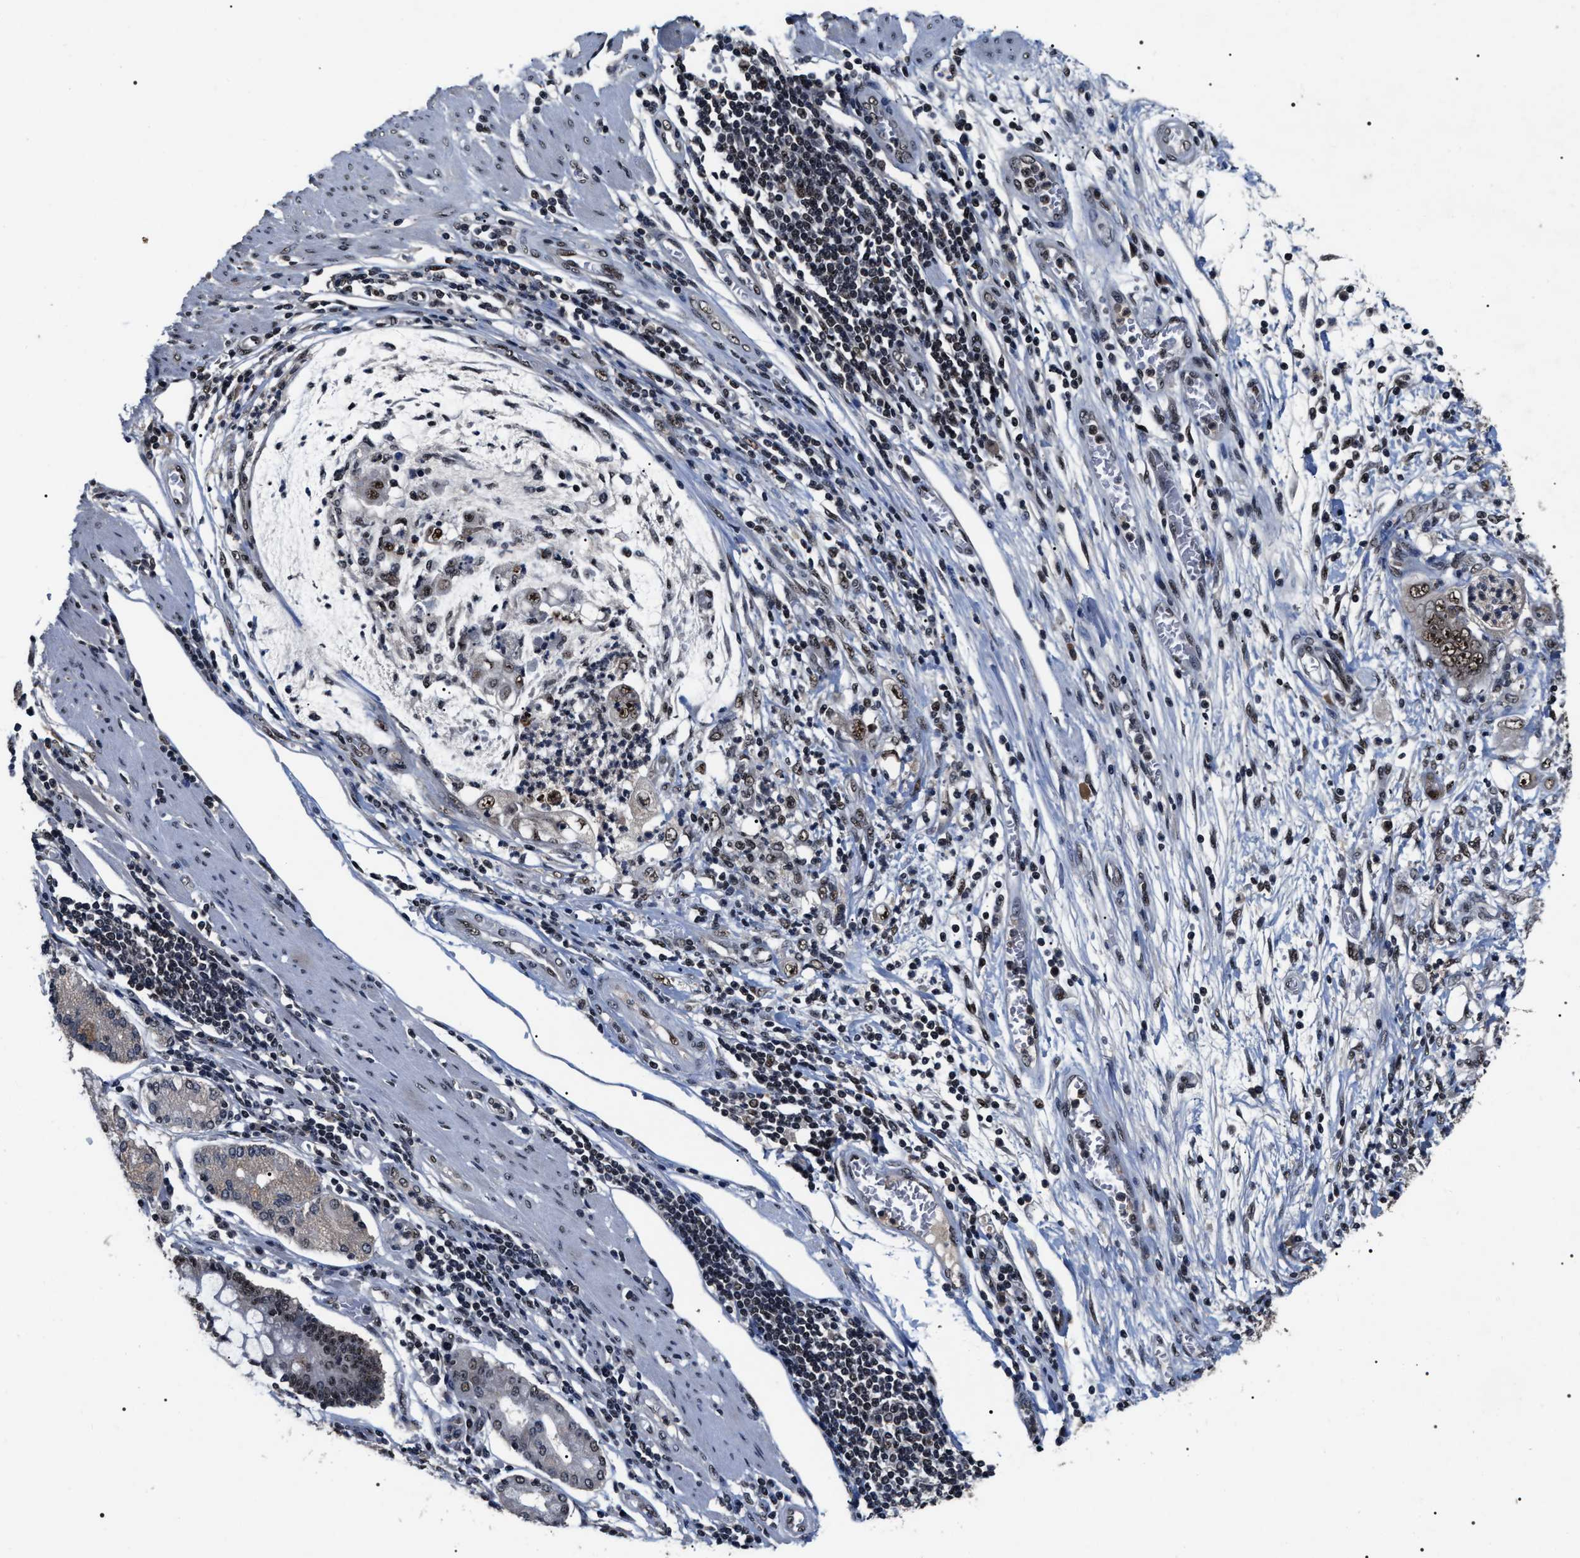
{"staining": {"intensity": "moderate", "quantity": ">75%", "location": "nuclear"}, "tissue": "stomach cancer", "cell_type": "Tumor cells", "image_type": "cancer", "snomed": [{"axis": "morphology", "description": "Adenocarcinoma, NOS"}, {"axis": "topography", "description": "Stomach"}], "caption": "A histopathology image of human stomach cancer (adenocarcinoma) stained for a protein displays moderate nuclear brown staining in tumor cells.", "gene": "RRP1B", "patient": {"sex": "female", "age": 73}}